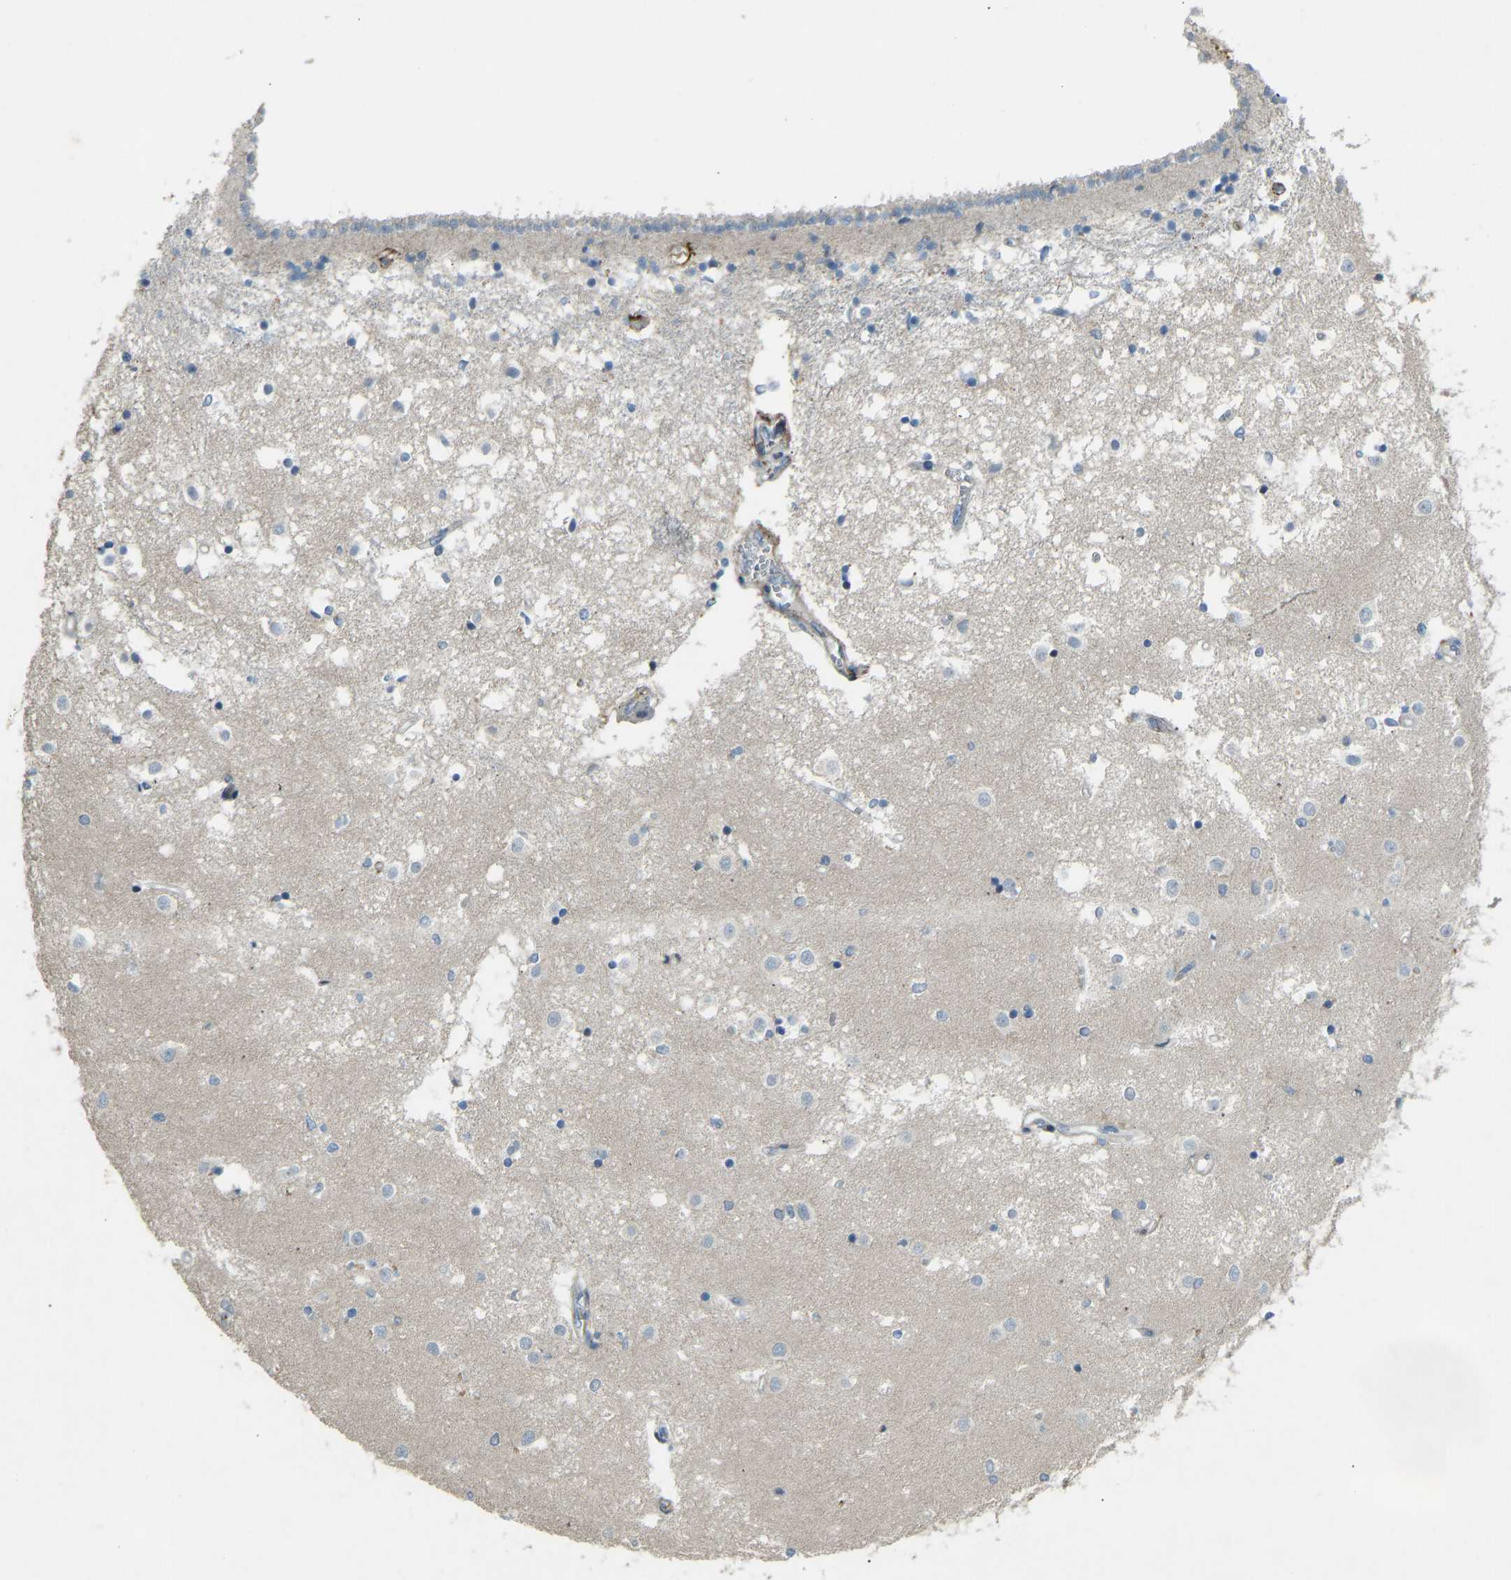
{"staining": {"intensity": "negative", "quantity": "none", "location": "none"}, "tissue": "caudate", "cell_type": "Glial cells", "image_type": "normal", "snomed": [{"axis": "morphology", "description": "Normal tissue, NOS"}, {"axis": "topography", "description": "Lateral ventricle wall"}], "caption": "IHC image of benign caudate stained for a protein (brown), which shows no expression in glial cells. Brightfield microscopy of immunohistochemistry stained with DAB (3,3'-diaminobenzidine) (brown) and hematoxylin (blue), captured at high magnification.", "gene": "FBLN2", "patient": {"sex": "male", "age": 45}}